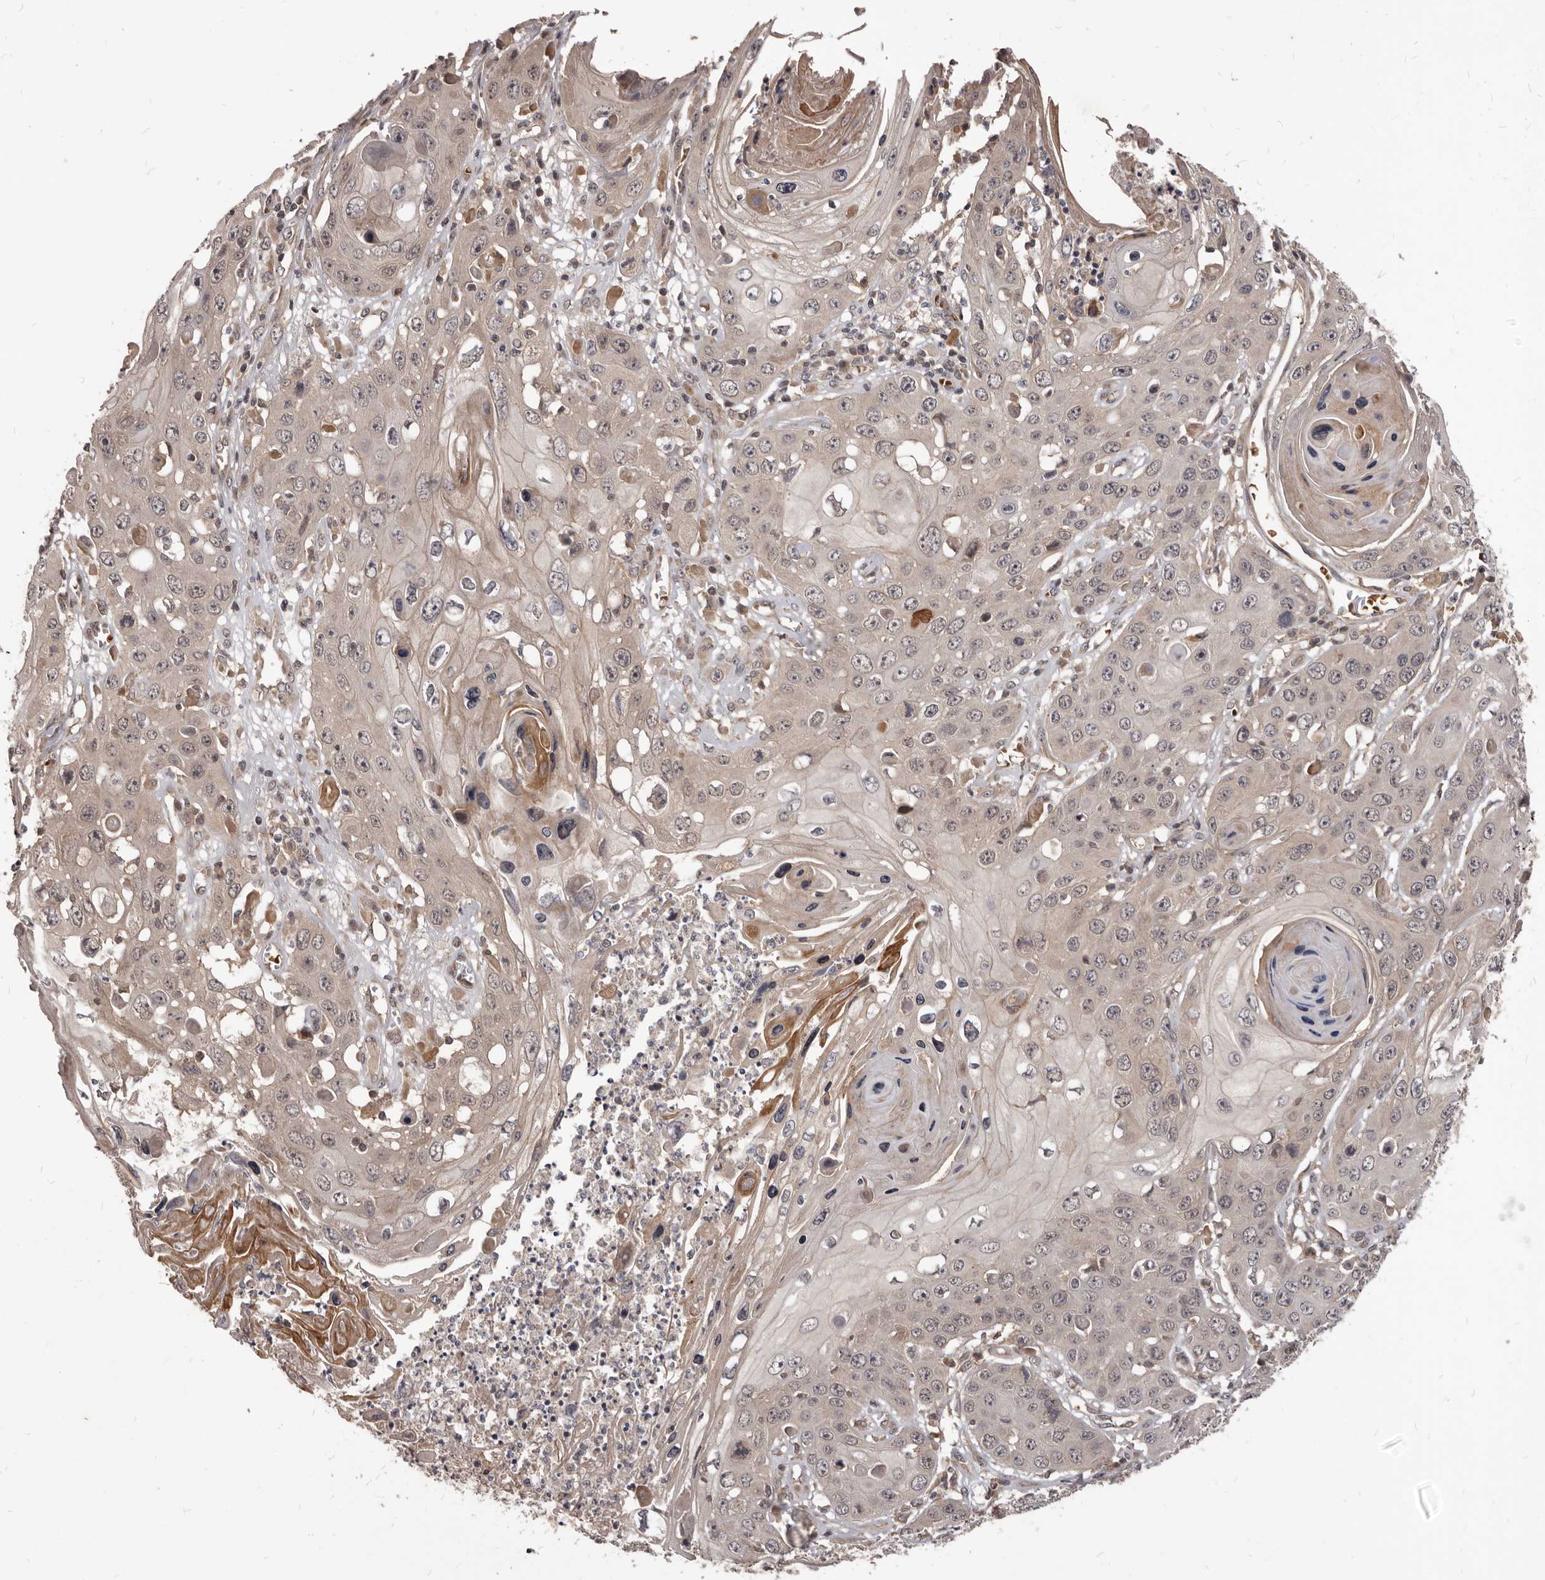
{"staining": {"intensity": "weak", "quantity": "25%-75%", "location": "nuclear"}, "tissue": "skin cancer", "cell_type": "Tumor cells", "image_type": "cancer", "snomed": [{"axis": "morphology", "description": "Squamous cell carcinoma, NOS"}, {"axis": "topography", "description": "Skin"}], "caption": "The immunohistochemical stain labels weak nuclear positivity in tumor cells of skin cancer (squamous cell carcinoma) tissue. The staining was performed using DAB to visualize the protein expression in brown, while the nuclei were stained in blue with hematoxylin (Magnification: 20x).", "gene": "GABPB2", "patient": {"sex": "male", "age": 55}}